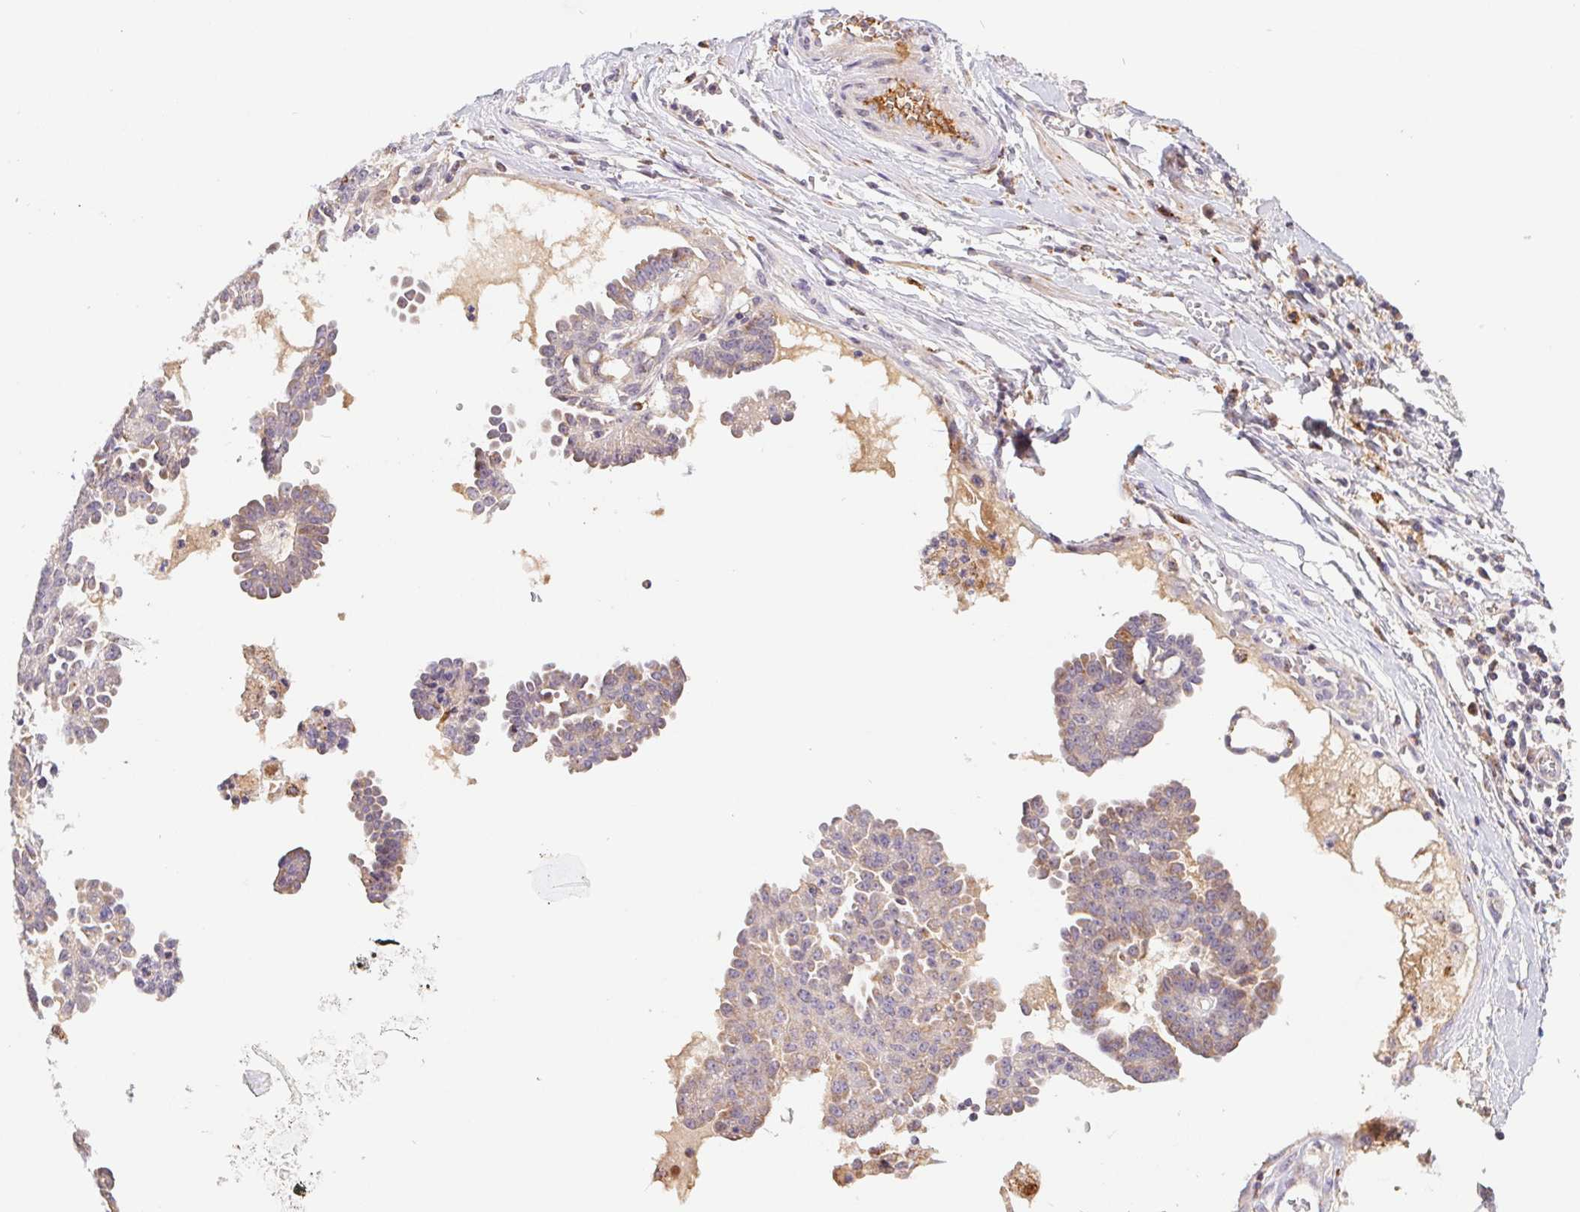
{"staining": {"intensity": "weak", "quantity": "<25%", "location": "cytoplasmic/membranous"}, "tissue": "ovarian cancer", "cell_type": "Tumor cells", "image_type": "cancer", "snomed": [{"axis": "morphology", "description": "Cystadenocarcinoma, serous, NOS"}, {"axis": "topography", "description": "Ovary"}], "caption": "Histopathology image shows no significant protein positivity in tumor cells of serous cystadenocarcinoma (ovarian). (Brightfield microscopy of DAB IHC at high magnification).", "gene": "EMC6", "patient": {"sex": "female", "age": 71}}